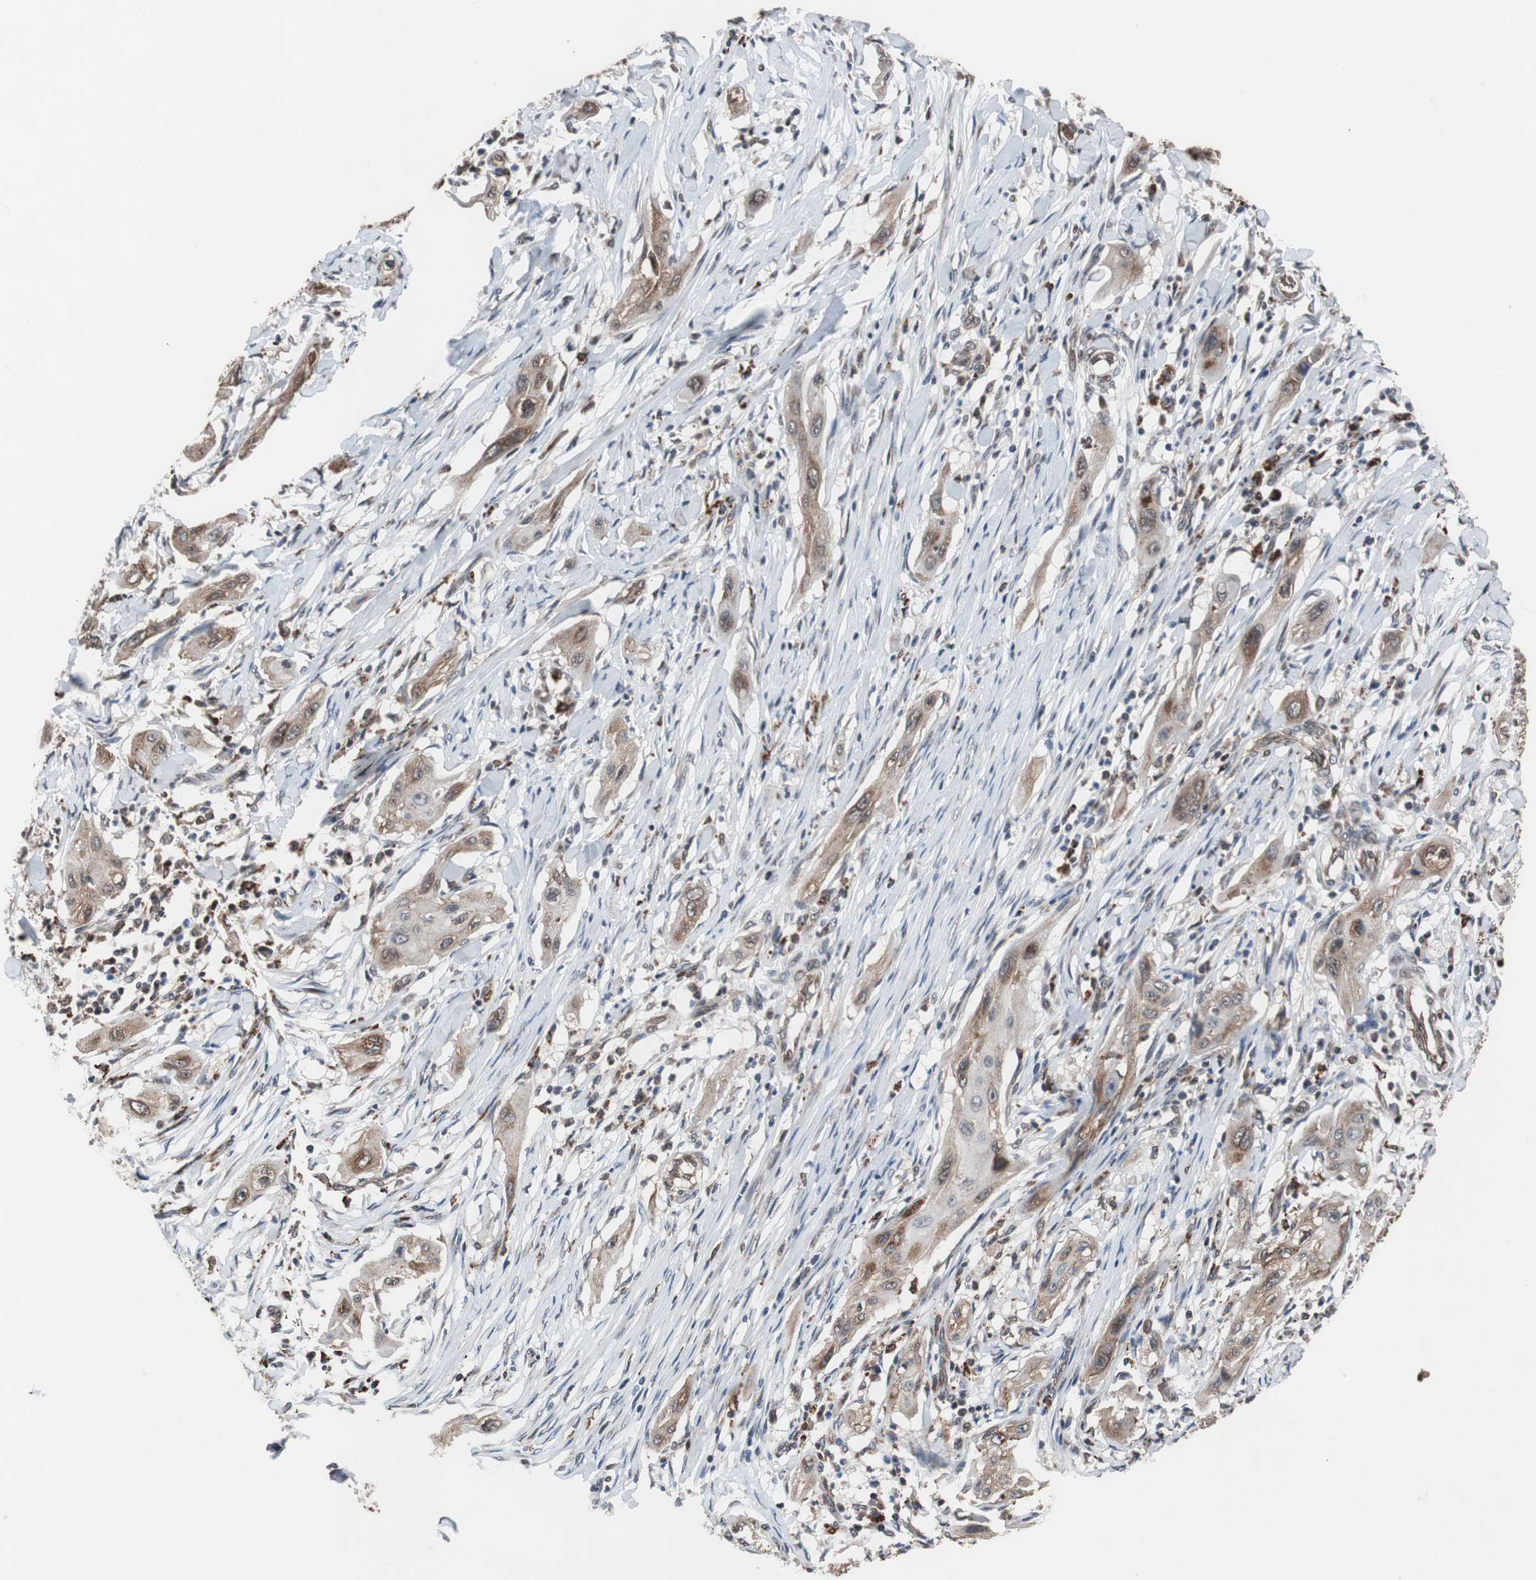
{"staining": {"intensity": "moderate", "quantity": ">75%", "location": "cytoplasmic/membranous"}, "tissue": "lung cancer", "cell_type": "Tumor cells", "image_type": "cancer", "snomed": [{"axis": "morphology", "description": "Squamous cell carcinoma, NOS"}, {"axis": "topography", "description": "Lung"}], "caption": "This image displays lung squamous cell carcinoma stained with immunohistochemistry (IHC) to label a protein in brown. The cytoplasmic/membranous of tumor cells show moderate positivity for the protein. Nuclei are counter-stained blue.", "gene": "USP10", "patient": {"sex": "female", "age": 47}}